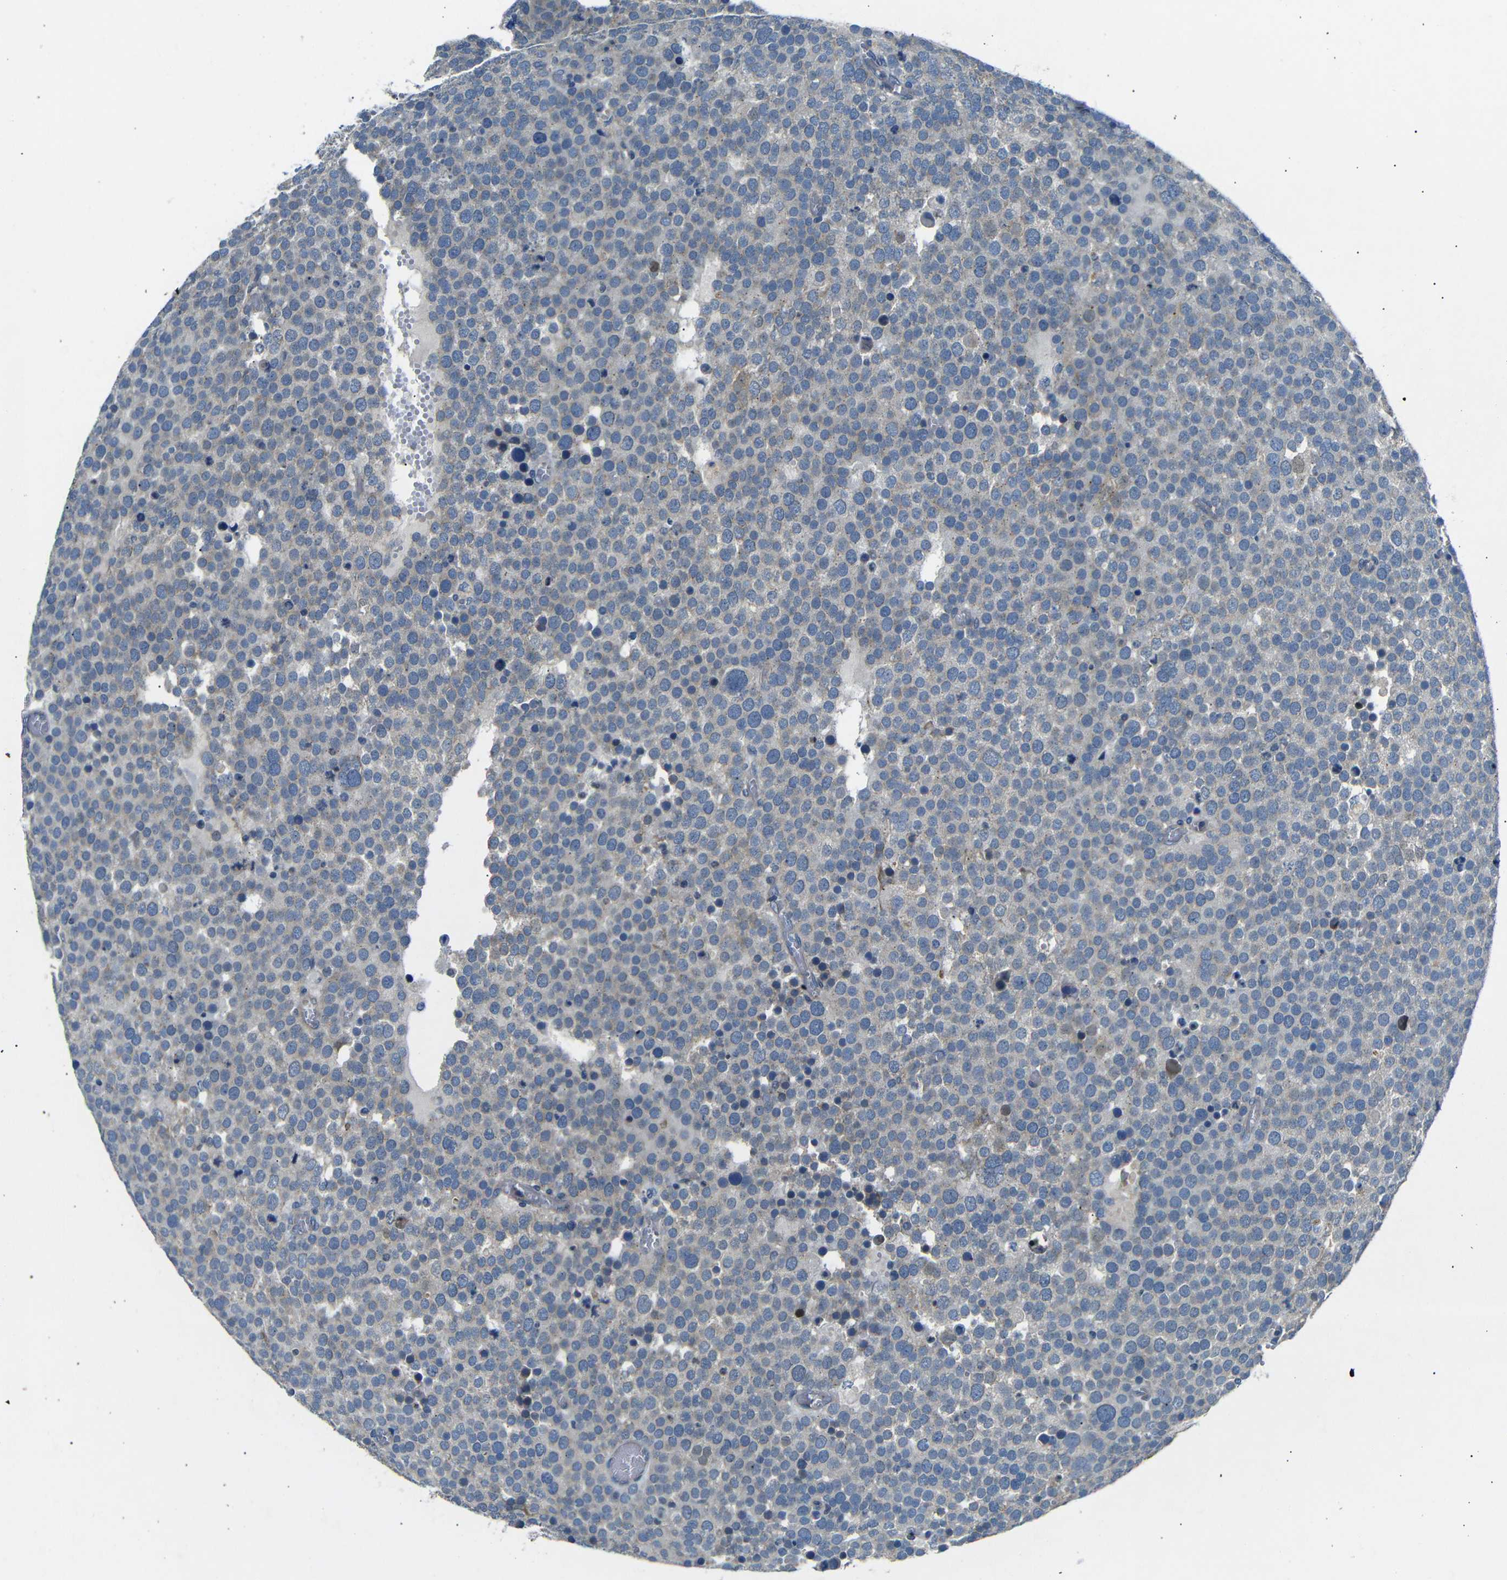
{"staining": {"intensity": "weak", "quantity": "<25%", "location": "cytoplasmic/membranous"}, "tissue": "testis cancer", "cell_type": "Tumor cells", "image_type": "cancer", "snomed": [{"axis": "morphology", "description": "Normal tissue, NOS"}, {"axis": "morphology", "description": "Seminoma, NOS"}, {"axis": "topography", "description": "Testis"}], "caption": "Human testis cancer stained for a protein using immunohistochemistry (IHC) demonstrates no positivity in tumor cells.", "gene": "DCP1A", "patient": {"sex": "male", "age": 71}}